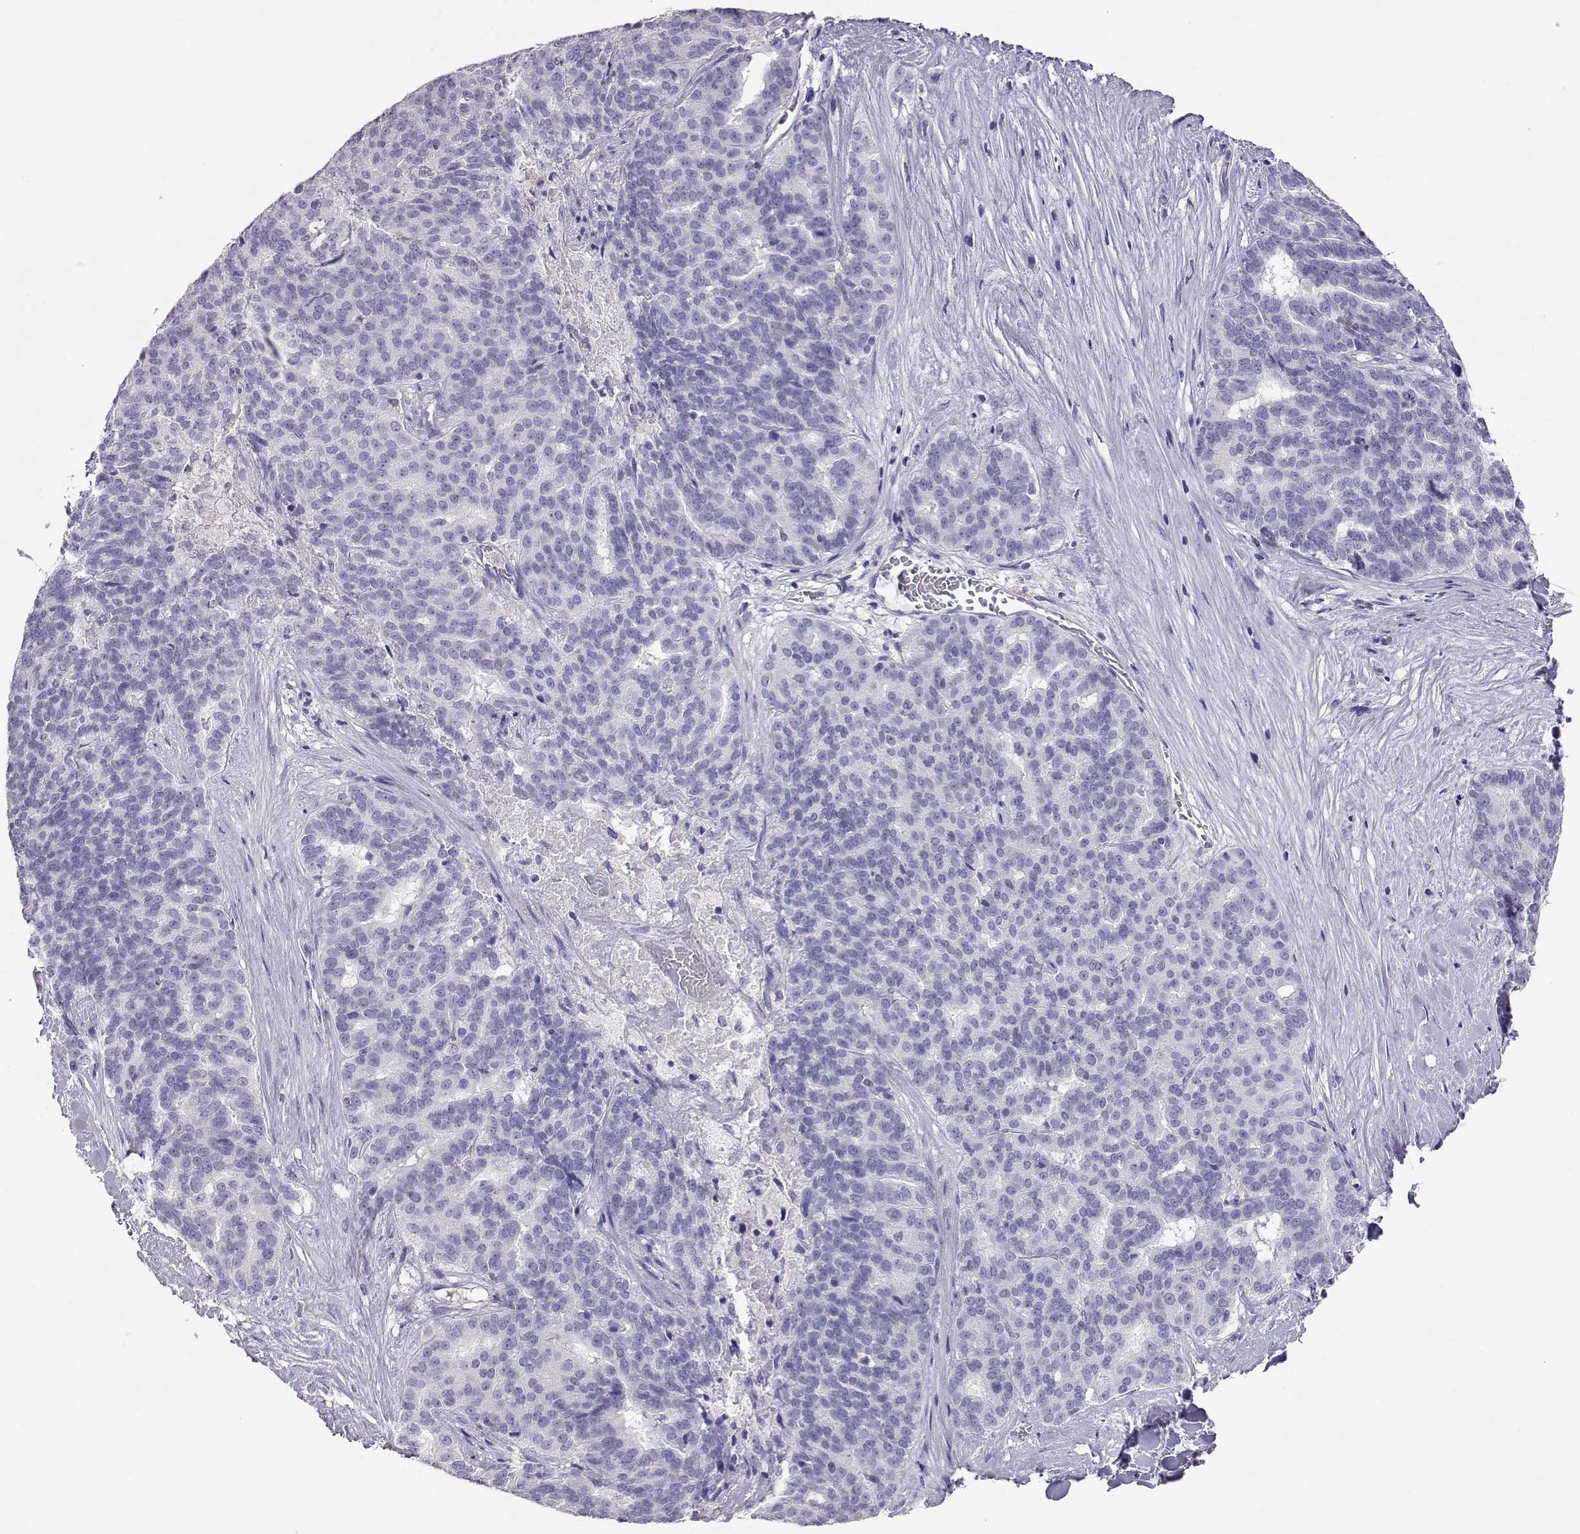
{"staining": {"intensity": "negative", "quantity": "none", "location": "none"}, "tissue": "liver cancer", "cell_type": "Tumor cells", "image_type": "cancer", "snomed": [{"axis": "morphology", "description": "Cholangiocarcinoma"}, {"axis": "topography", "description": "Liver"}], "caption": "DAB immunohistochemical staining of human liver cancer exhibits no significant expression in tumor cells. Nuclei are stained in blue.", "gene": "AKR1B1", "patient": {"sex": "female", "age": 47}}